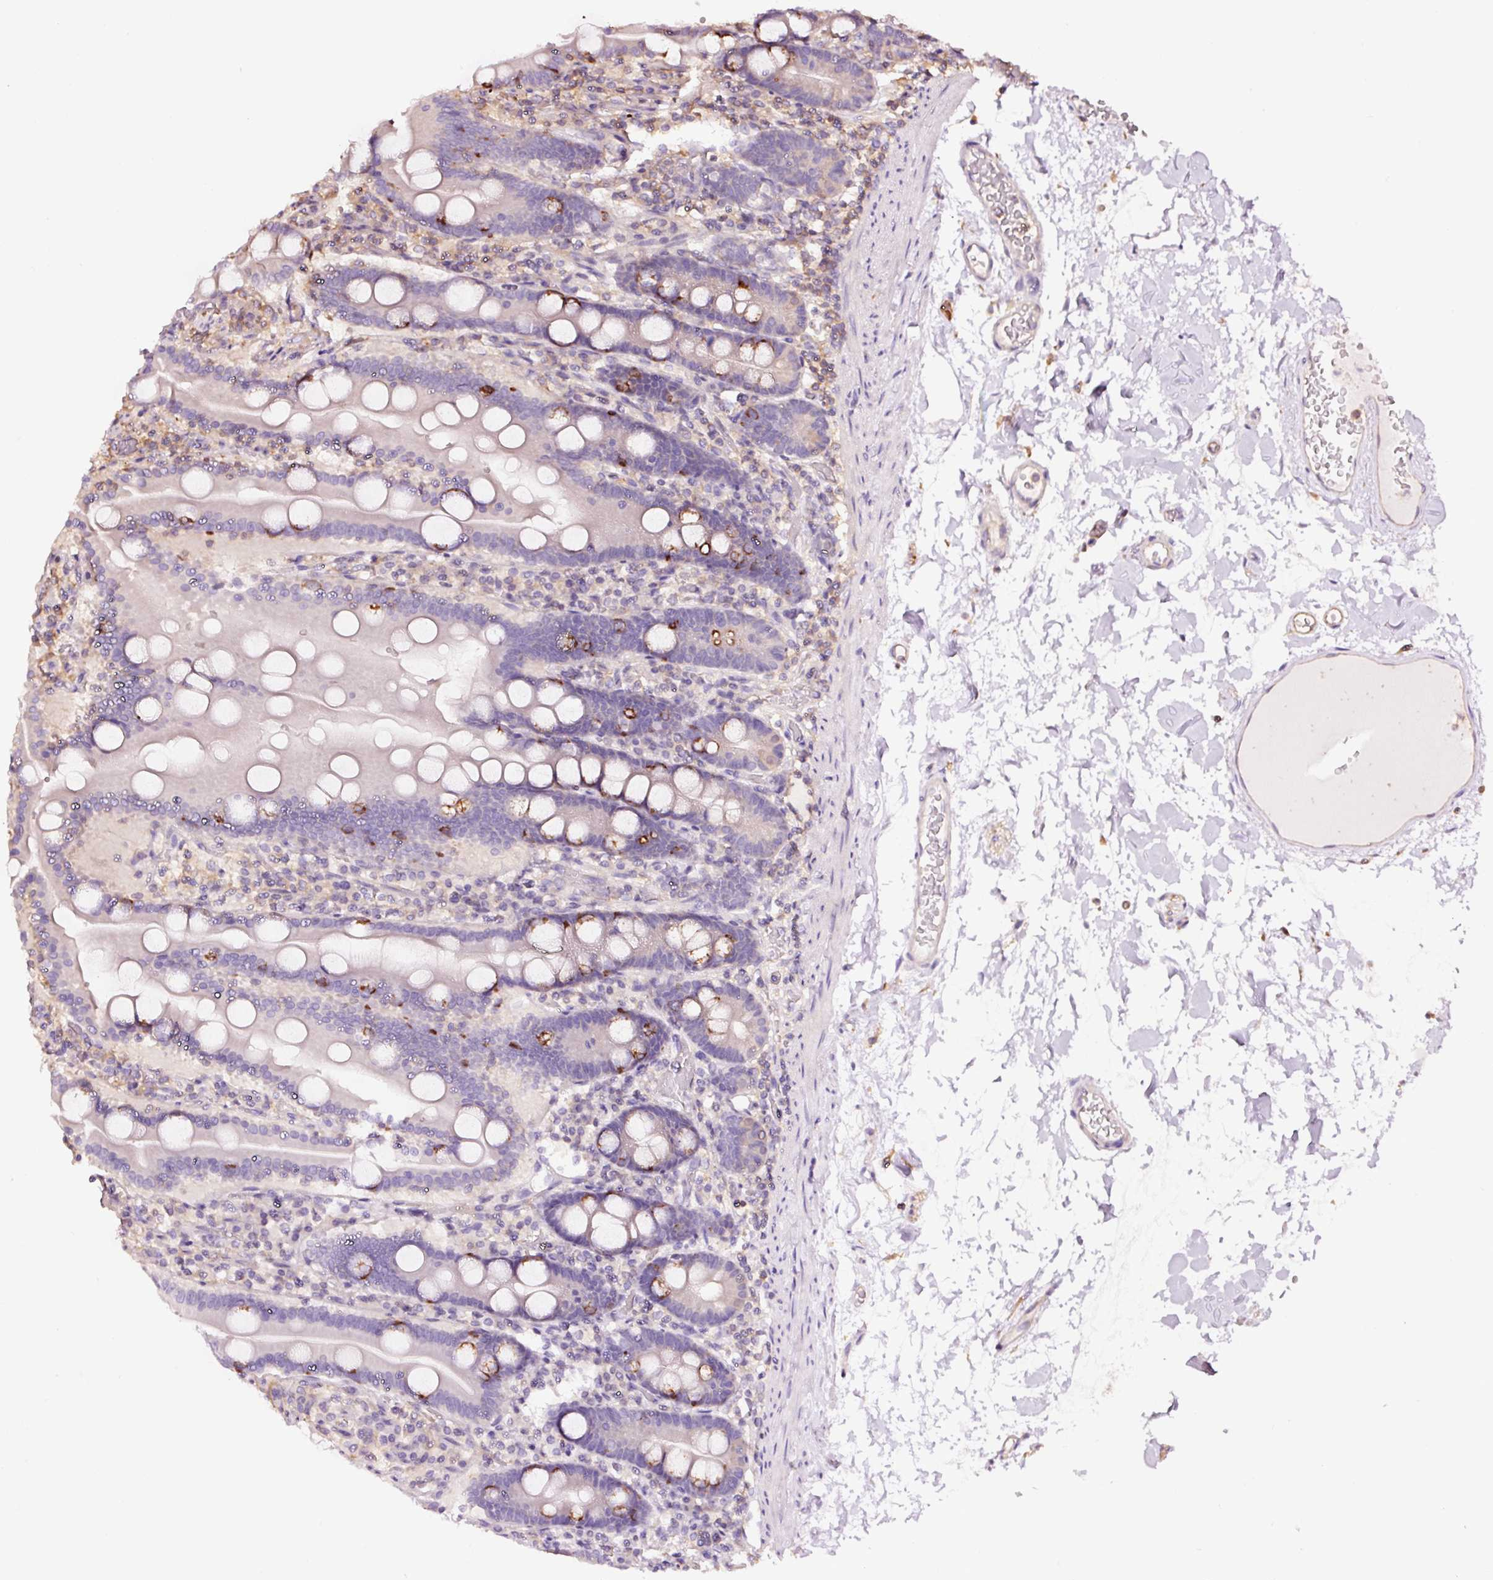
{"staining": {"intensity": "negative", "quantity": "none", "location": "none"}, "tissue": "duodenum", "cell_type": "Glandular cells", "image_type": "normal", "snomed": [{"axis": "morphology", "description": "Normal tissue, NOS"}, {"axis": "topography", "description": "Duodenum"}], "caption": "A micrograph of duodenum stained for a protein shows no brown staining in glandular cells. The staining was performed using DAB to visualize the protein expression in brown, while the nuclei were stained in blue with hematoxylin (Magnification: 20x).", "gene": "METAP1", "patient": {"sex": "male", "age": 55}}